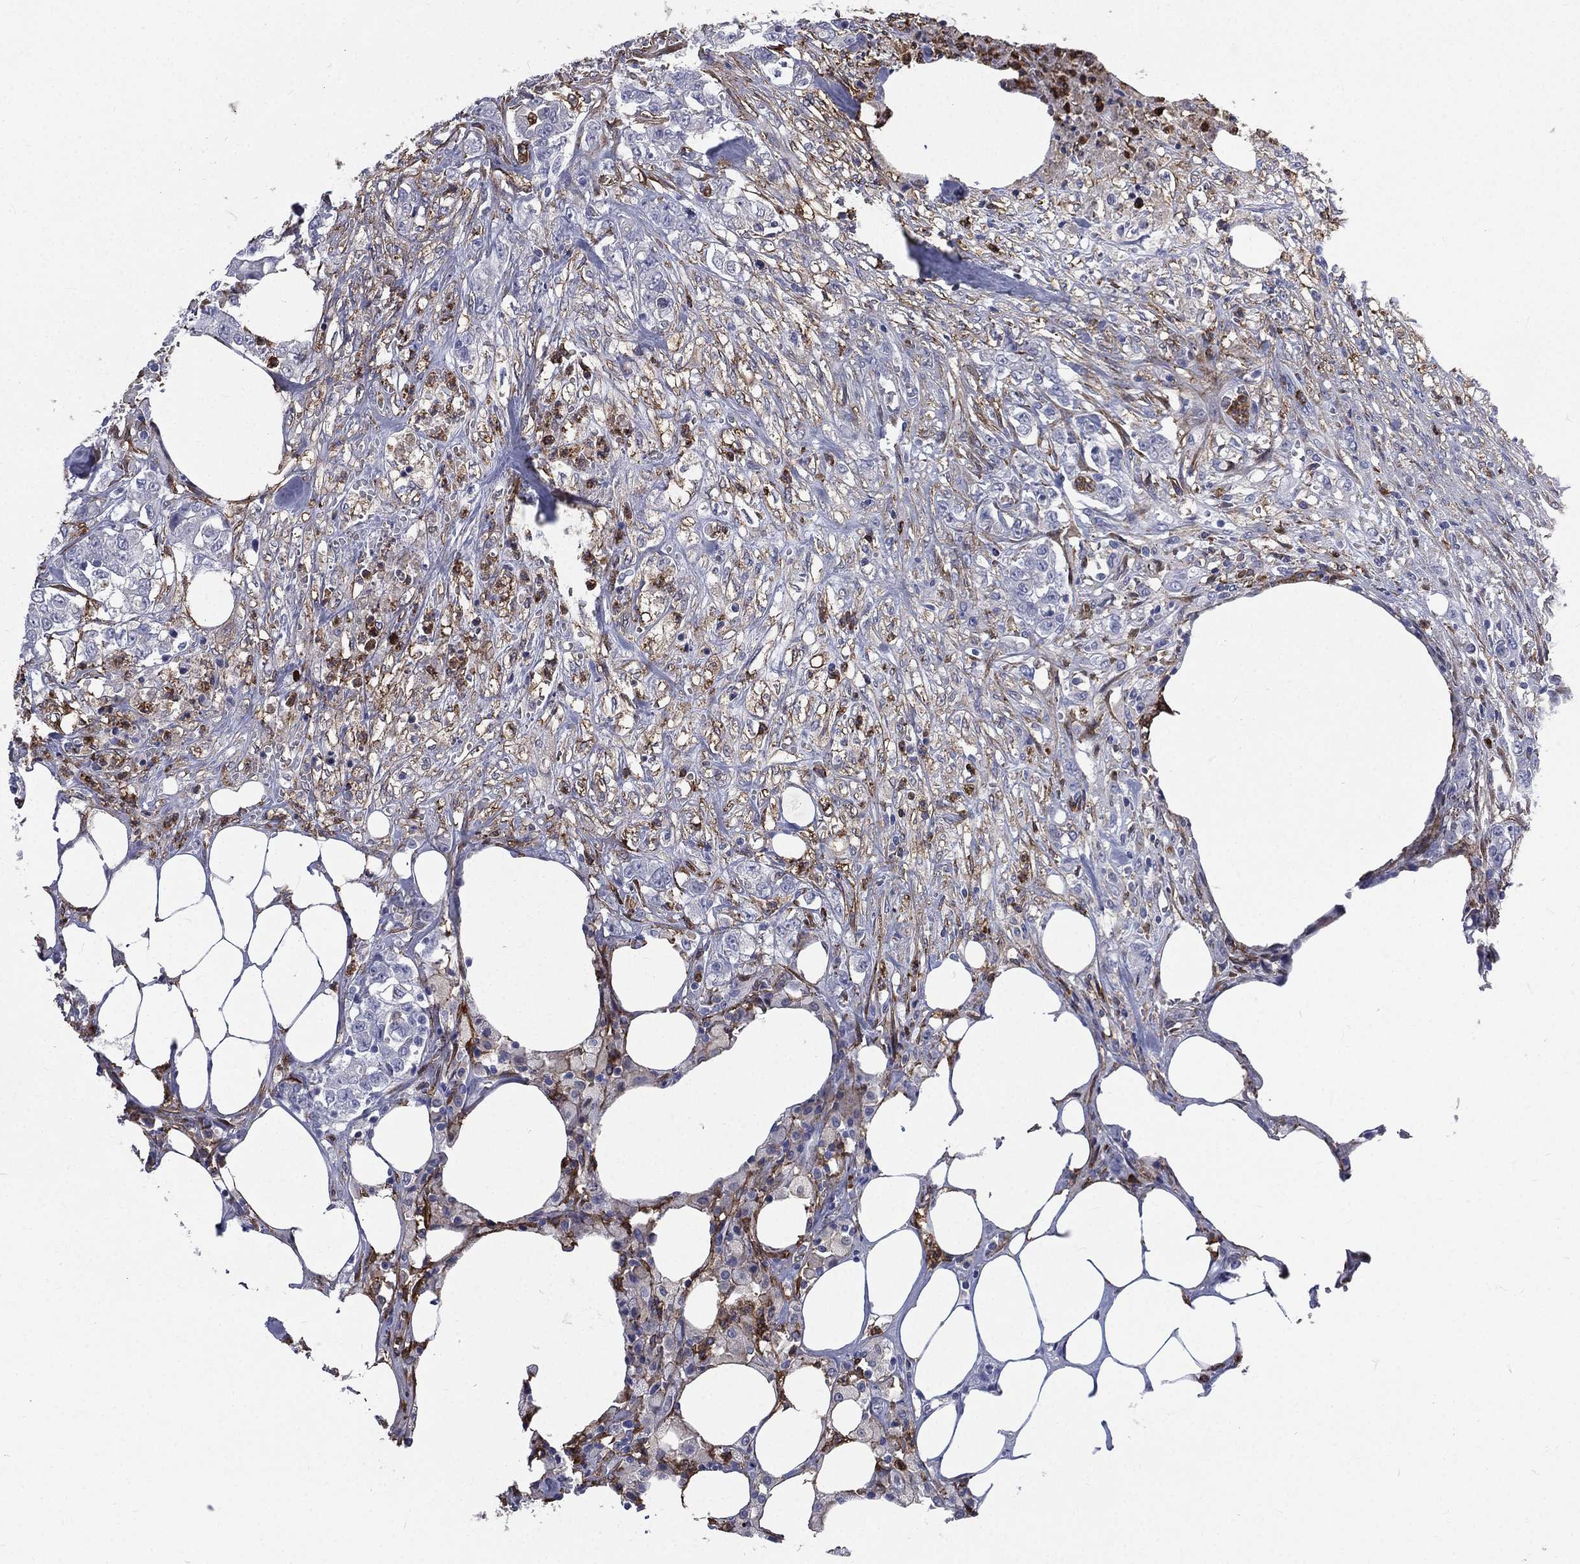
{"staining": {"intensity": "negative", "quantity": "none", "location": "none"}, "tissue": "colorectal cancer", "cell_type": "Tumor cells", "image_type": "cancer", "snomed": [{"axis": "morphology", "description": "Adenocarcinoma, NOS"}, {"axis": "topography", "description": "Colon"}], "caption": "IHC of human colorectal adenocarcinoma exhibits no positivity in tumor cells. The staining is performed using DAB brown chromogen with nuclei counter-stained in using hematoxylin.", "gene": "BASP1", "patient": {"sex": "female", "age": 48}}